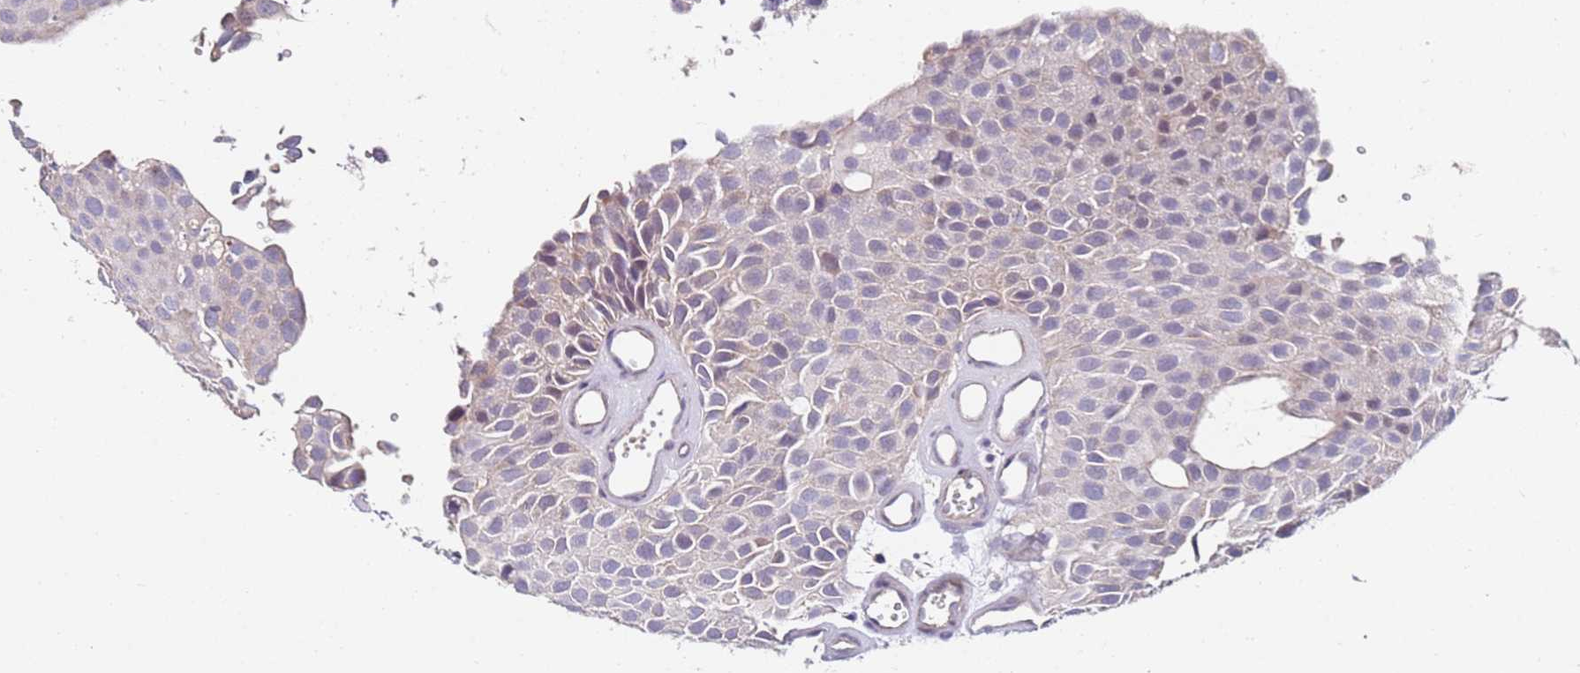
{"staining": {"intensity": "negative", "quantity": "none", "location": "none"}, "tissue": "urothelial cancer", "cell_type": "Tumor cells", "image_type": "cancer", "snomed": [{"axis": "morphology", "description": "Urothelial carcinoma, Low grade"}, {"axis": "topography", "description": "Urinary bladder"}], "caption": "The histopathology image shows no significant staining in tumor cells of urothelial cancer. (DAB (3,3'-diaminobenzidine) IHC visualized using brightfield microscopy, high magnification).", "gene": "RARS2", "patient": {"sex": "male", "age": 88}}